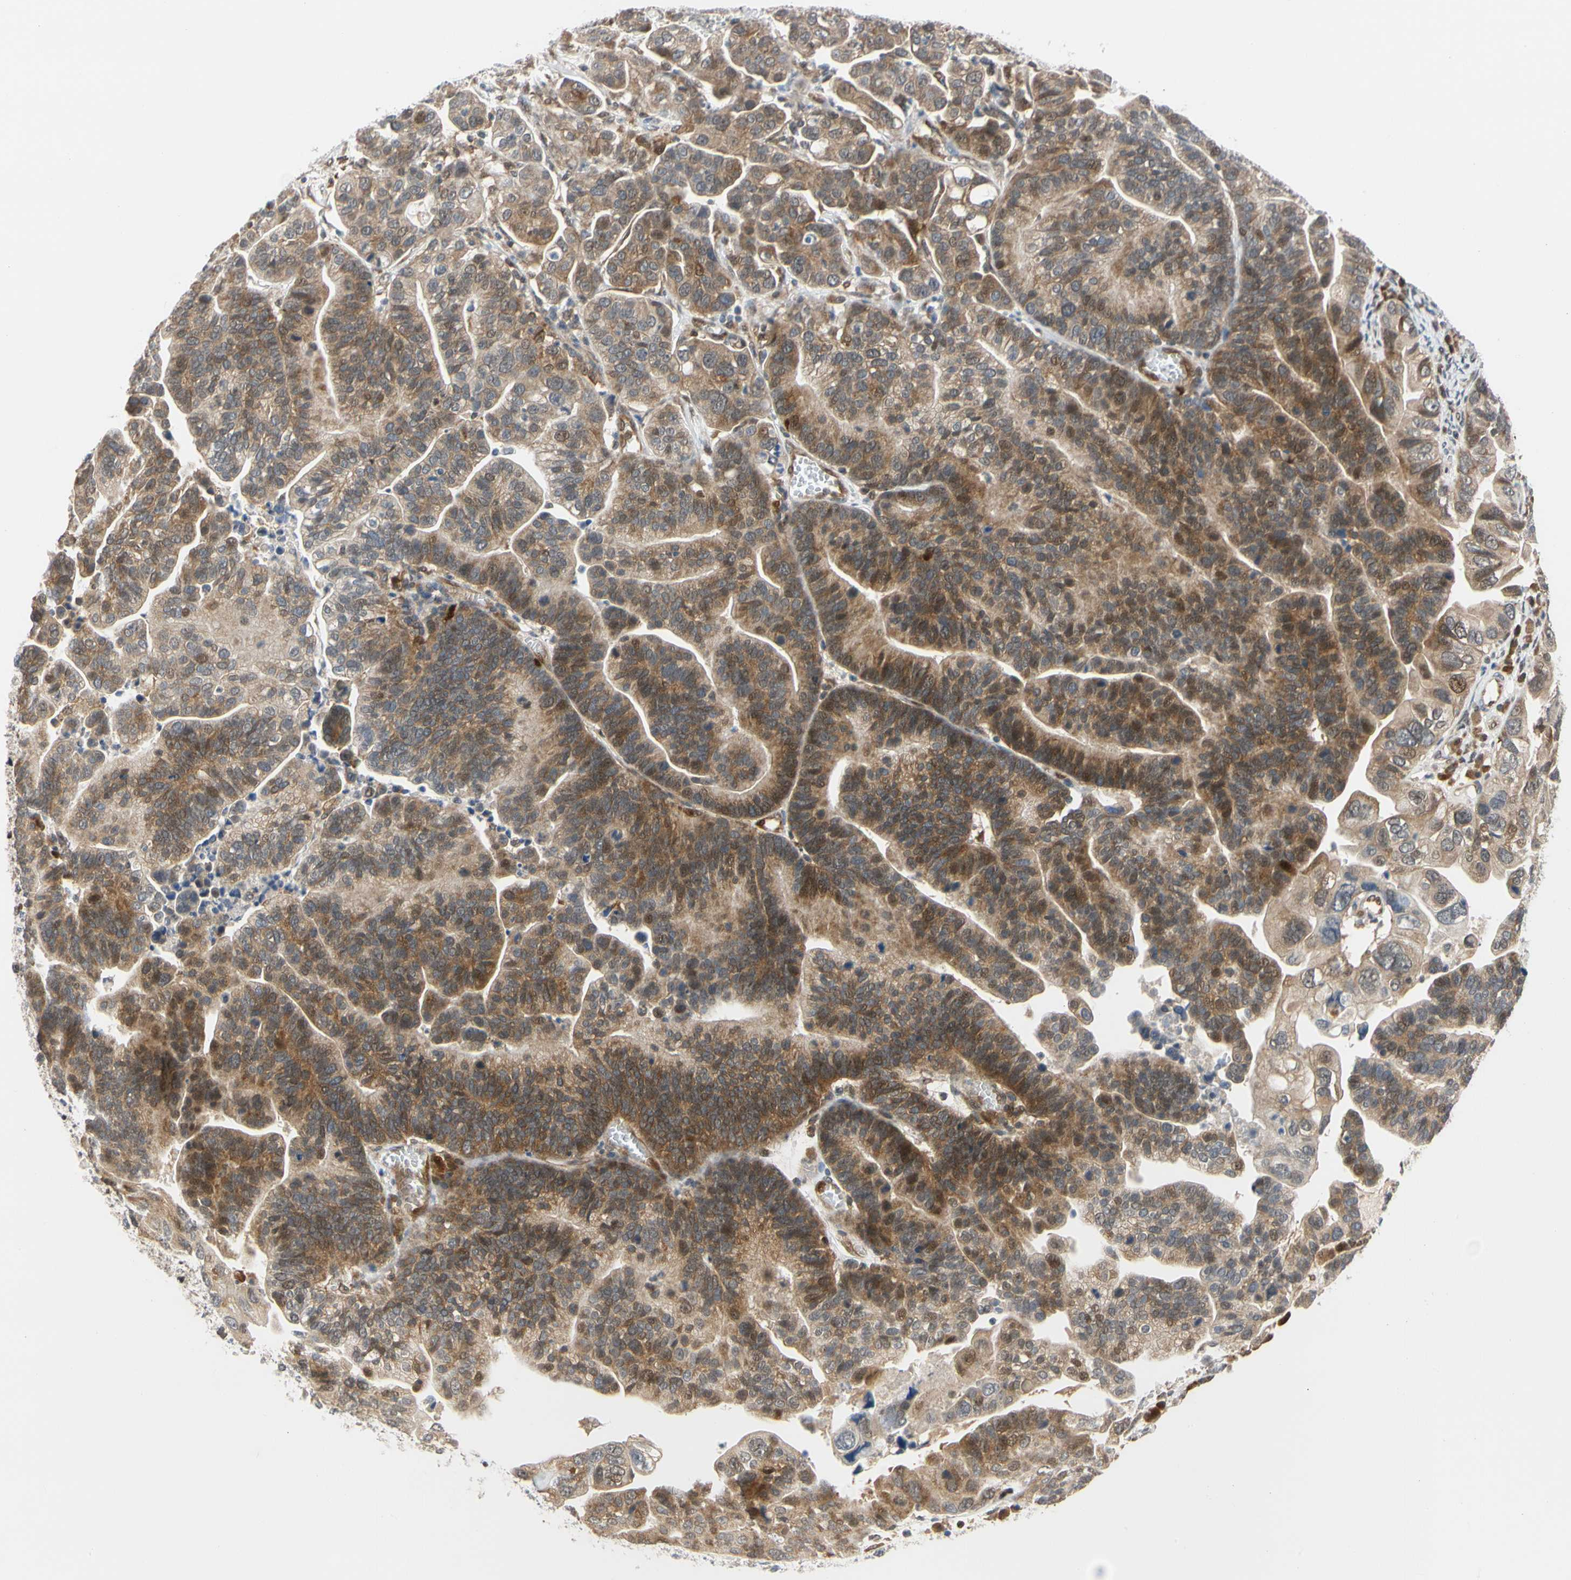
{"staining": {"intensity": "strong", "quantity": ">75%", "location": "cytoplasmic/membranous"}, "tissue": "ovarian cancer", "cell_type": "Tumor cells", "image_type": "cancer", "snomed": [{"axis": "morphology", "description": "Cystadenocarcinoma, serous, NOS"}, {"axis": "topography", "description": "Ovary"}], "caption": "A photomicrograph showing strong cytoplasmic/membranous positivity in about >75% of tumor cells in serous cystadenocarcinoma (ovarian), as visualized by brown immunohistochemical staining.", "gene": "CDK5", "patient": {"sex": "female", "age": 56}}